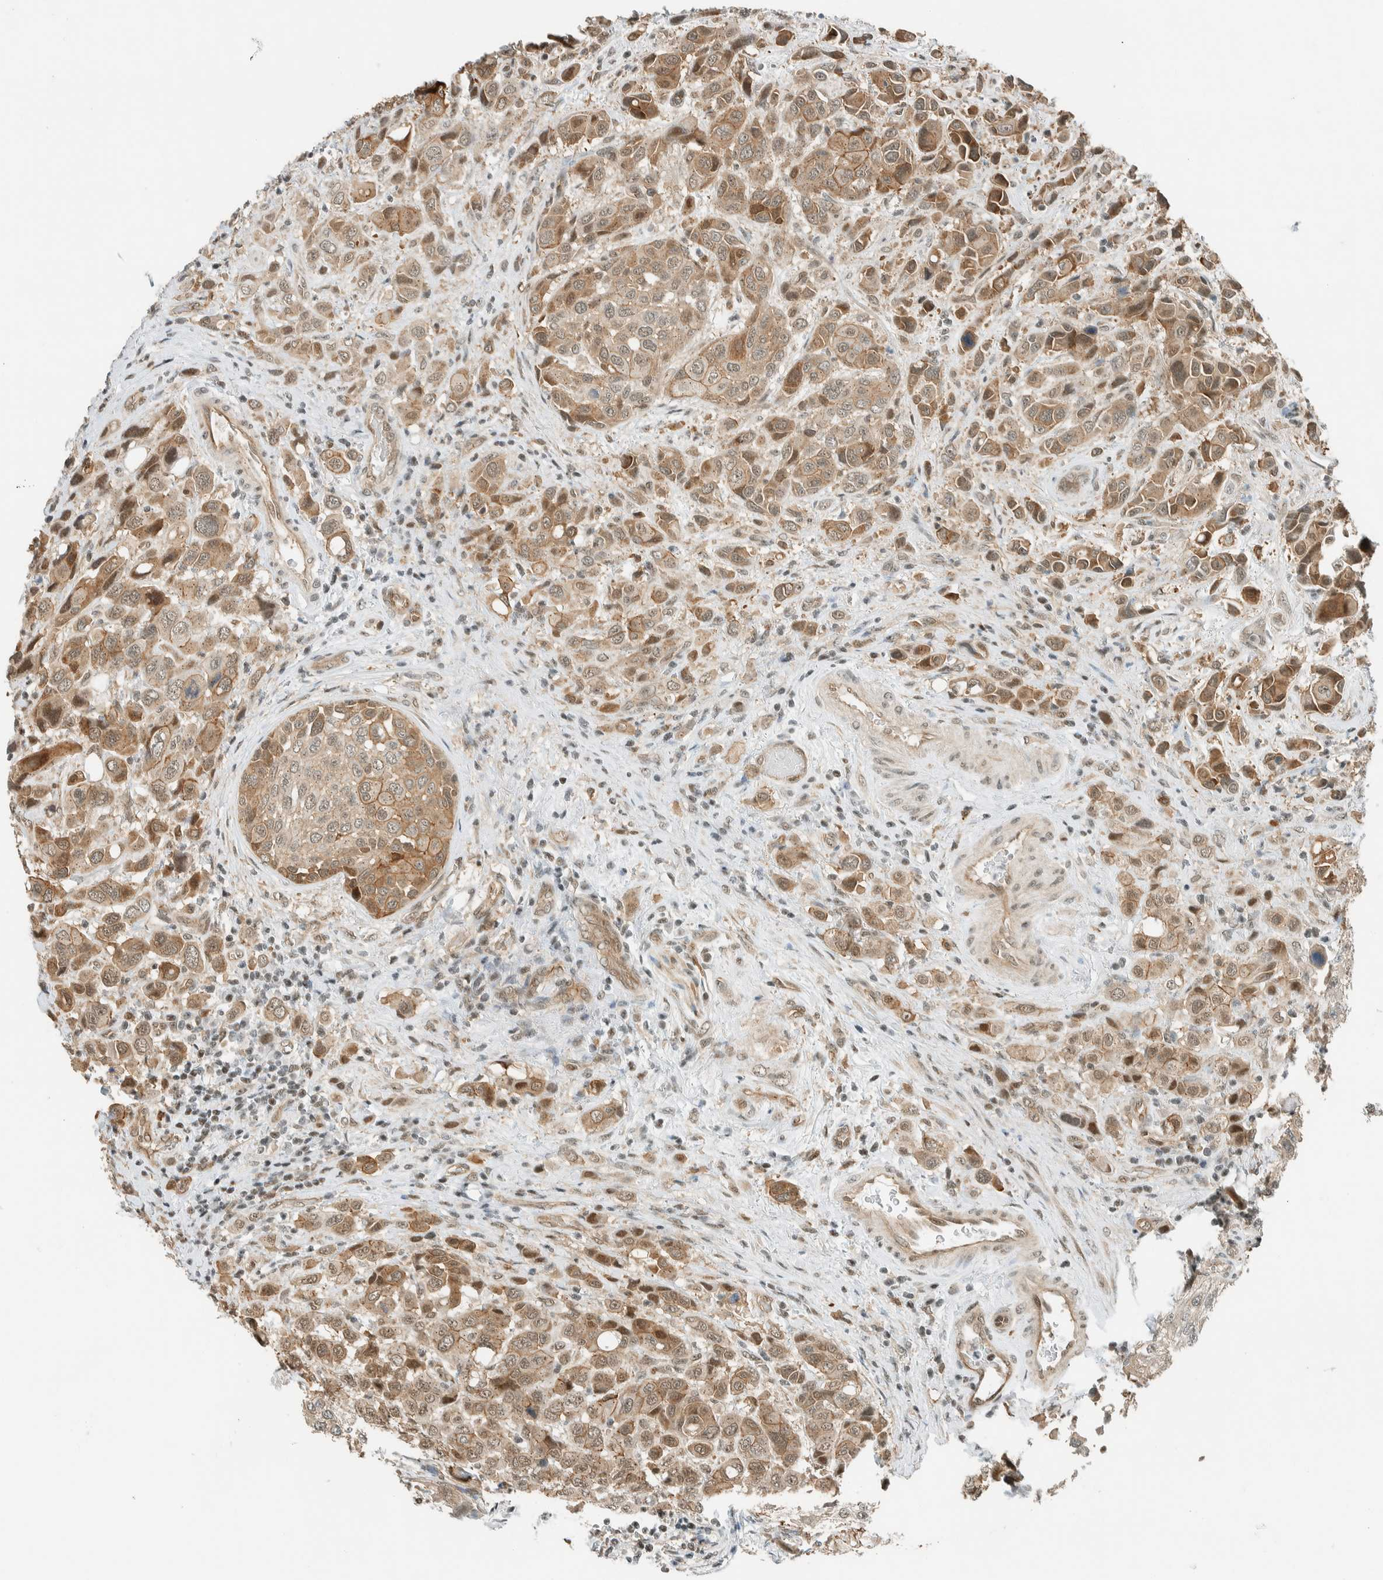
{"staining": {"intensity": "moderate", "quantity": ">75%", "location": "cytoplasmic/membranous,nuclear"}, "tissue": "urothelial cancer", "cell_type": "Tumor cells", "image_type": "cancer", "snomed": [{"axis": "morphology", "description": "Urothelial carcinoma, High grade"}, {"axis": "topography", "description": "Urinary bladder"}], "caption": "Brown immunohistochemical staining in urothelial cancer displays moderate cytoplasmic/membranous and nuclear positivity in approximately >75% of tumor cells. Using DAB (brown) and hematoxylin (blue) stains, captured at high magnification using brightfield microscopy.", "gene": "NIBAN2", "patient": {"sex": "male", "age": 50}}